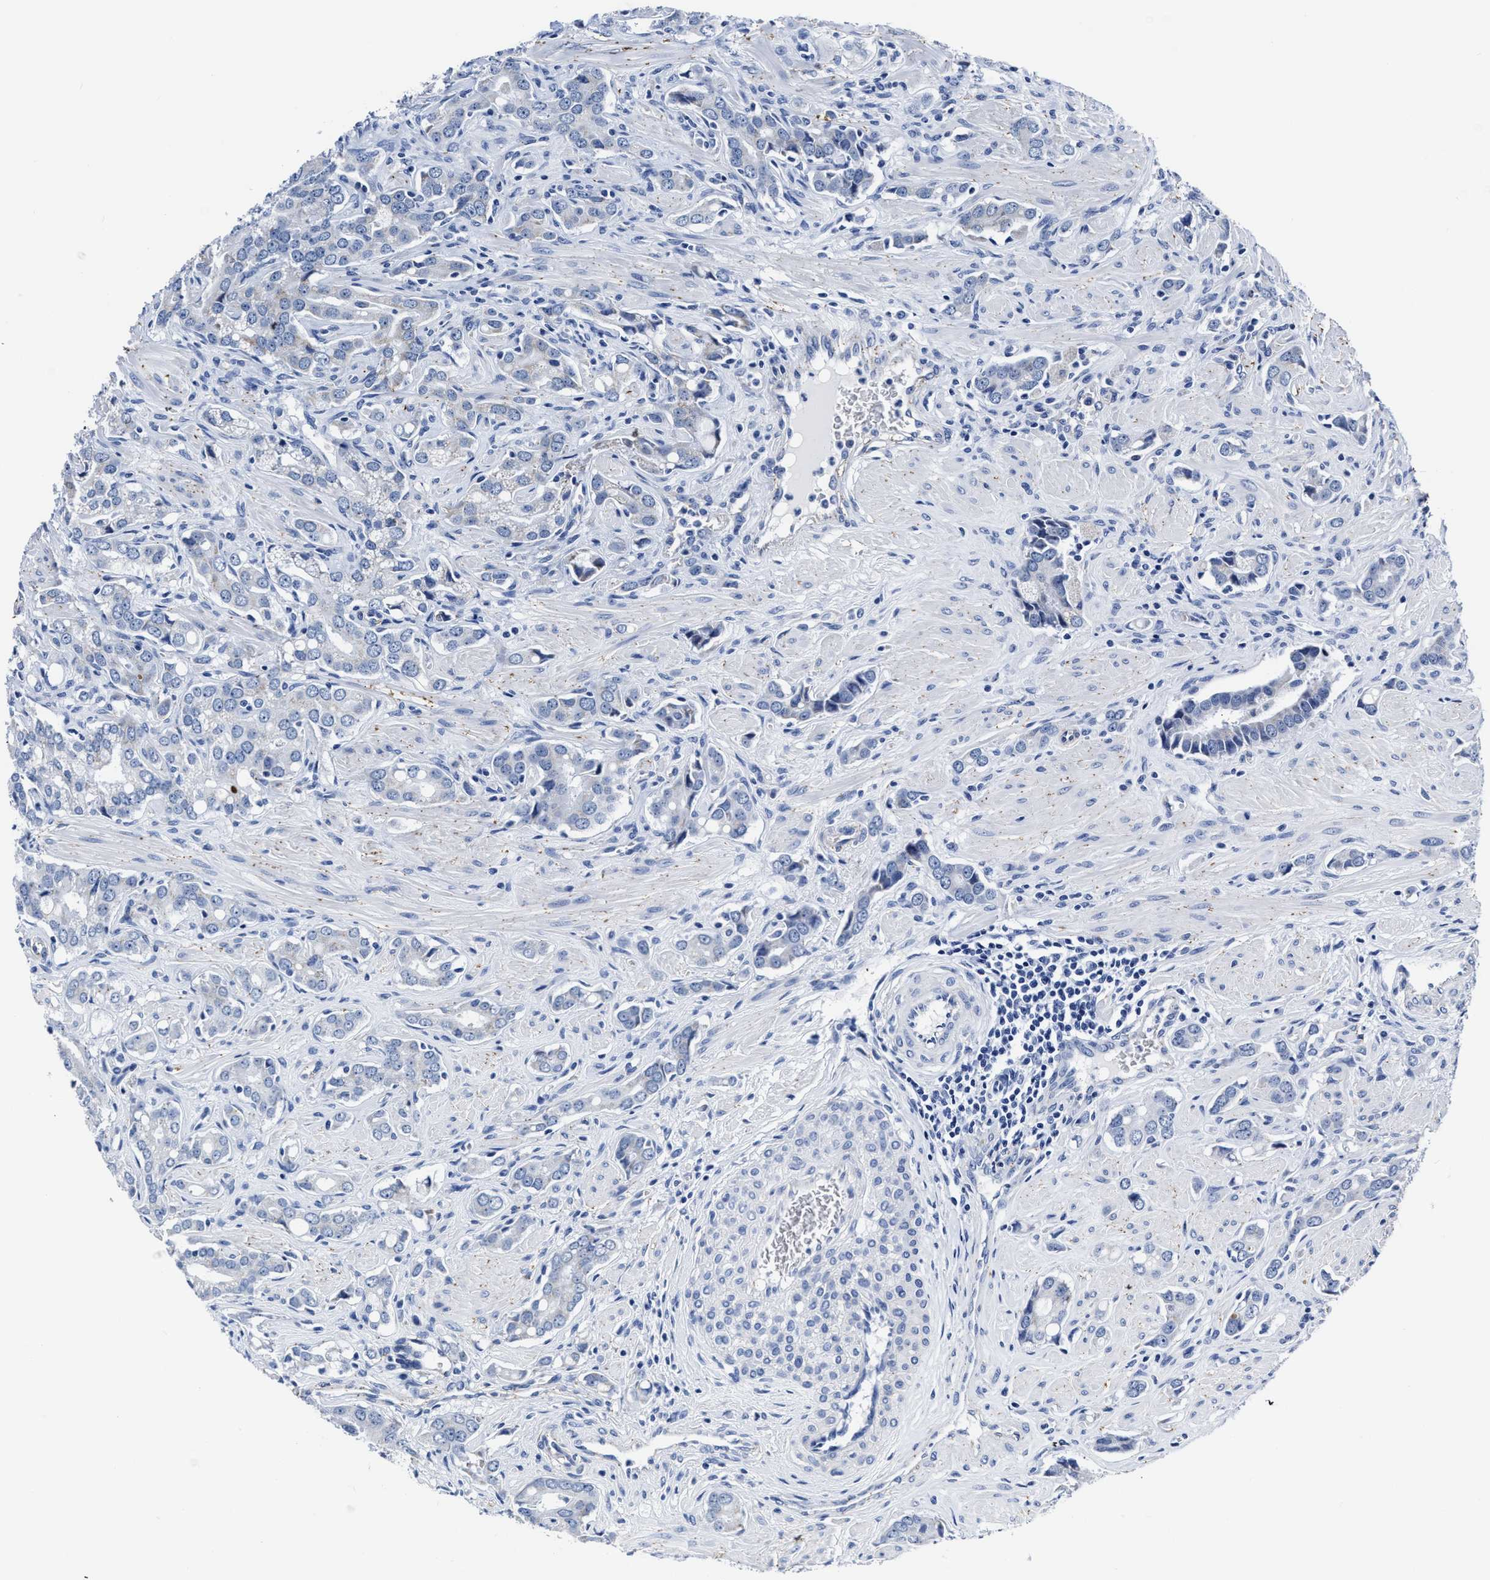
{"staining": {"intensity": "negative", "quantity": "none", "location": "none"}, "tissue": "prostate cancer", "cell_type": "Tumor cells", "image_type": "cancer", "snomed": [{"axis": "morphology", "description": "Adenocarcinoma, High grade"}, {"axis": "topography", "description": "Prostate"}], "caption": "Tumor cells are negative for protein expression in human prostate cancer.", "gene": "KCNMB3", "patient": {"sex": "male", "age": 52}}